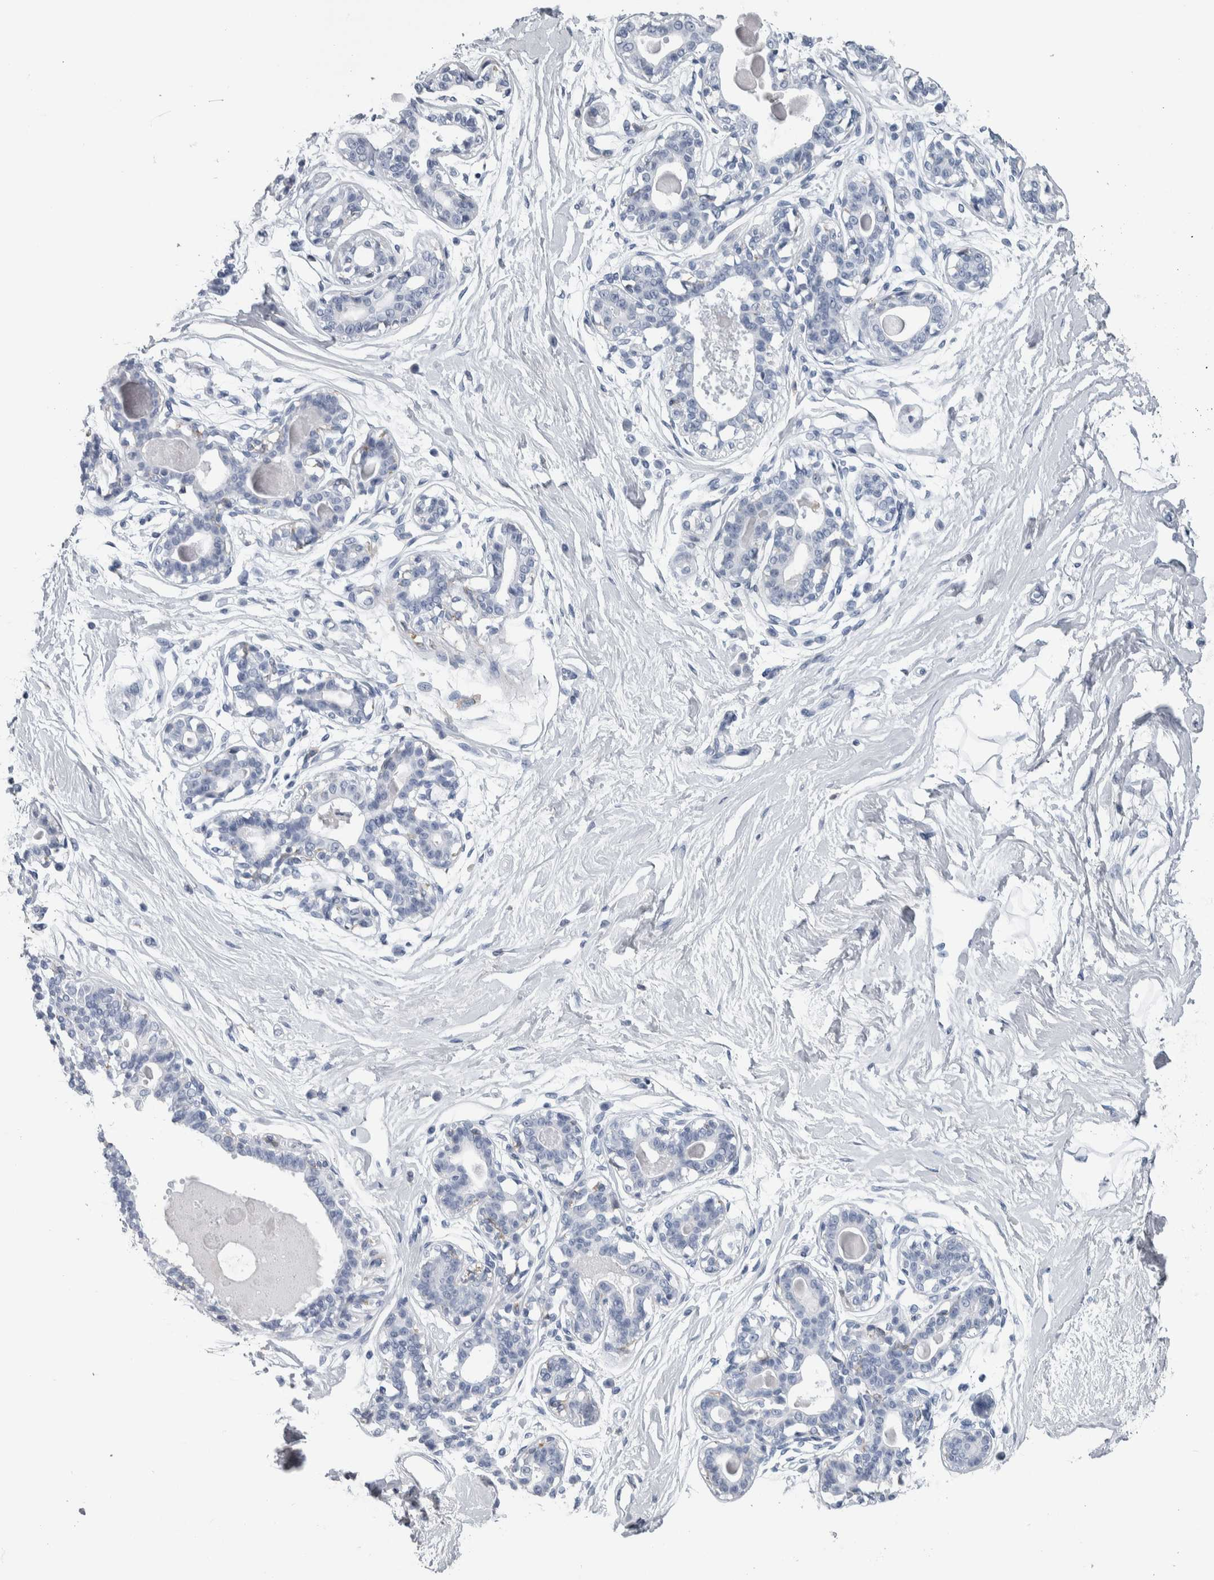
{"staining": {"intensity": "negative", "quantity": "none", "location": "none"}, "tissue": "breast", "cell_type": "Adipocytes", "image_type": "normal", "snomed": [{"axis": "morphology", "description": "Normal tissue, NOS"}, {"axis": "topography", "description": "Breast"}], "caption": "Breast was stained to show a protein in brown. There is no significant positivity in adipocytes. The staining was performed using DAB (3,3'-diaminobenzidine) to visualize the protein expression in brown, while the nuclei were stained in blue with hematoxylin (Magnification: 20x).", "gene": "SKAP2", "patient": {"sex": "female", "age": 45}}